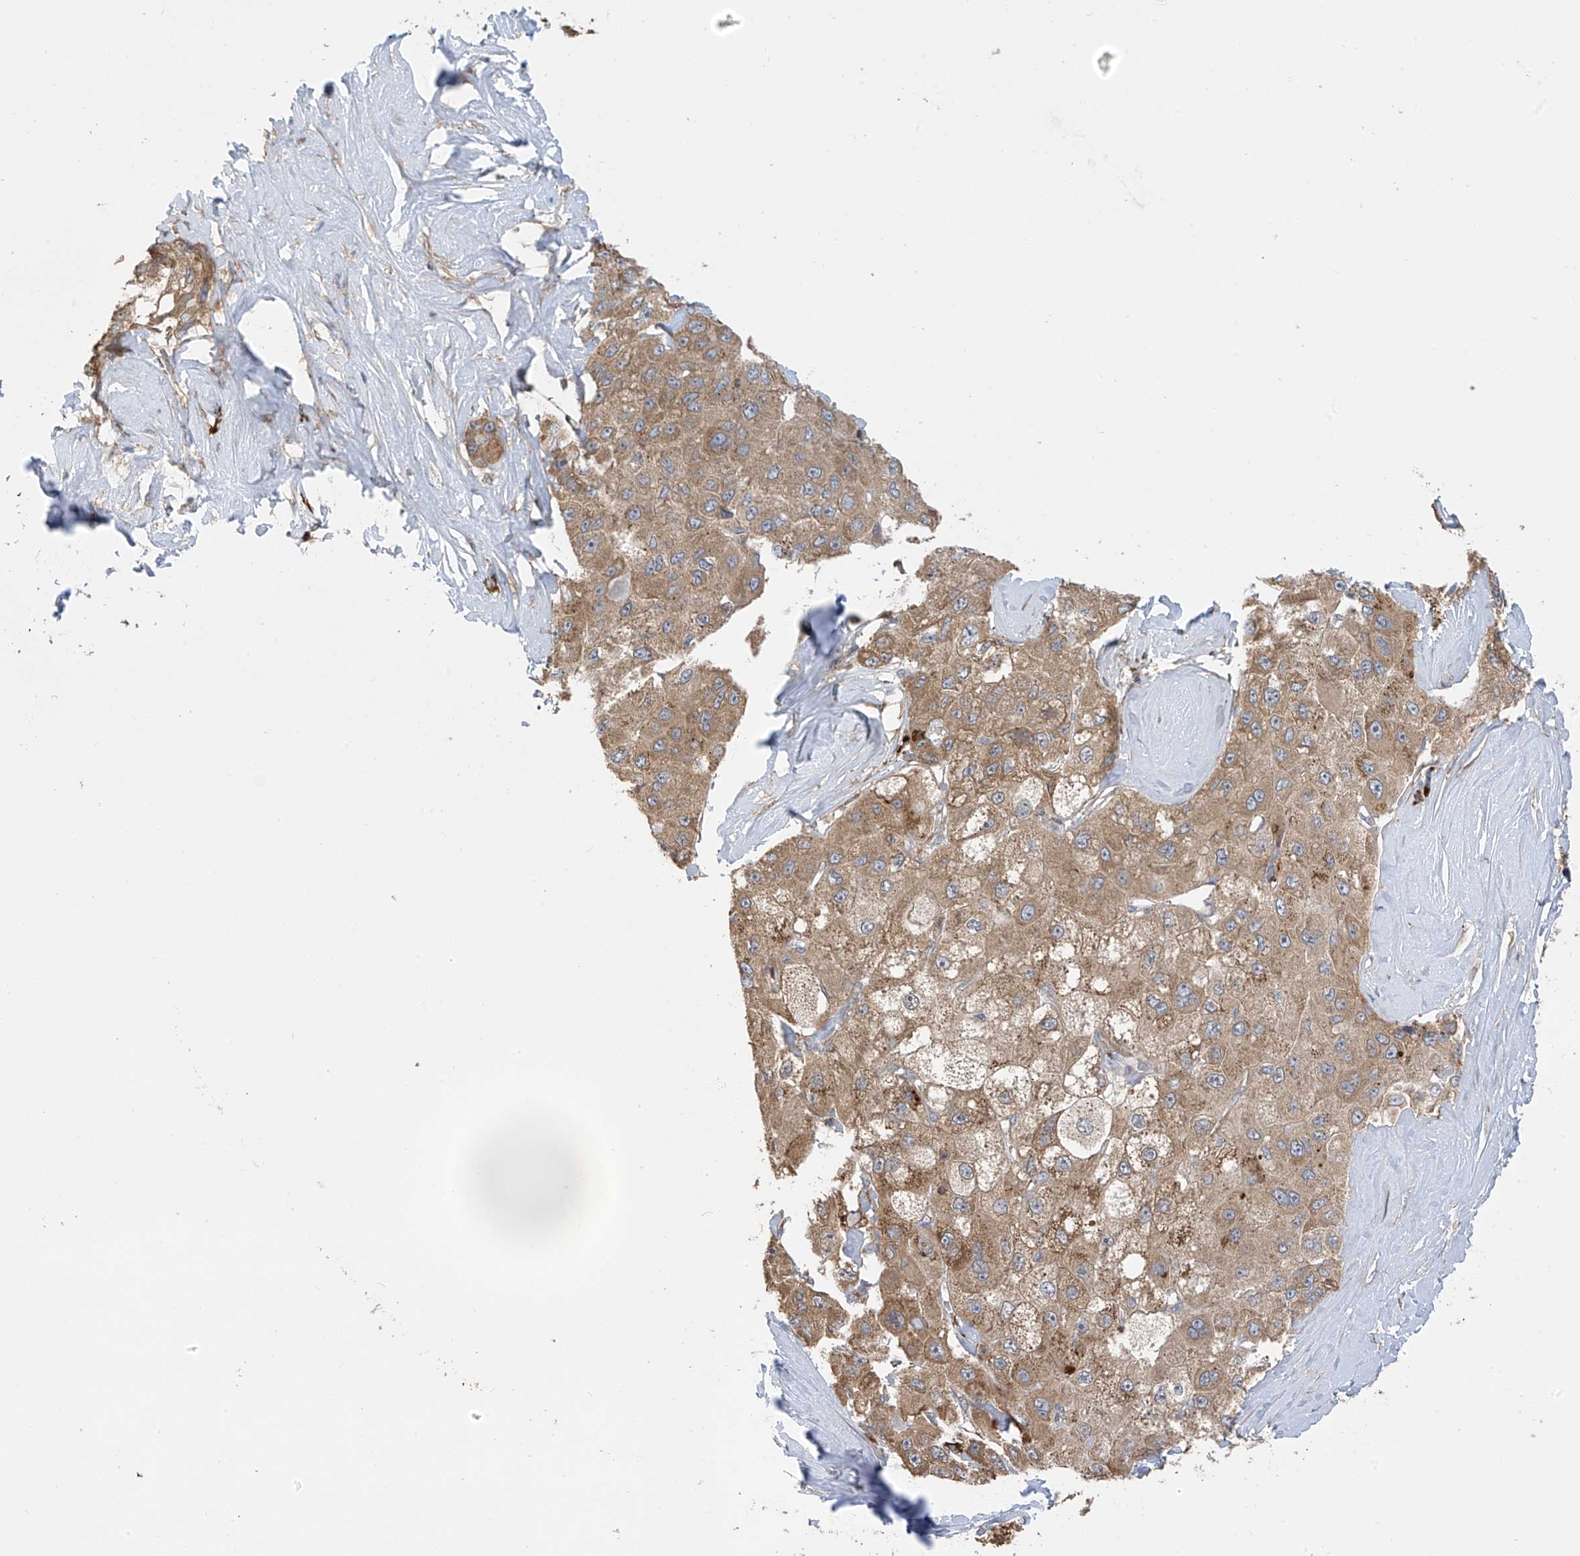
{"staining": {"intensity": "weak", "quantity": "25%-75%", "location": "cytoplasmic/membranous"}, "tissue": "liver cancer", "cell_type": "Tumor cells", "image_type": "cancer", "snomed": [{"axis": "morphology", "description": "Carcinoma, Hepatocellular, NOS"}, {"axis": "topography", "description": "Liver"}], "caption": "Liver hepatocellular carcinoma stained with immunohistochemistry (IHC) demonstrates weak cytoplasmic/membranous expression in approximately 25%-75% of tumor cells.", "gene": "KIAA1522", "patient": {"sex": "male", "age": 80}}